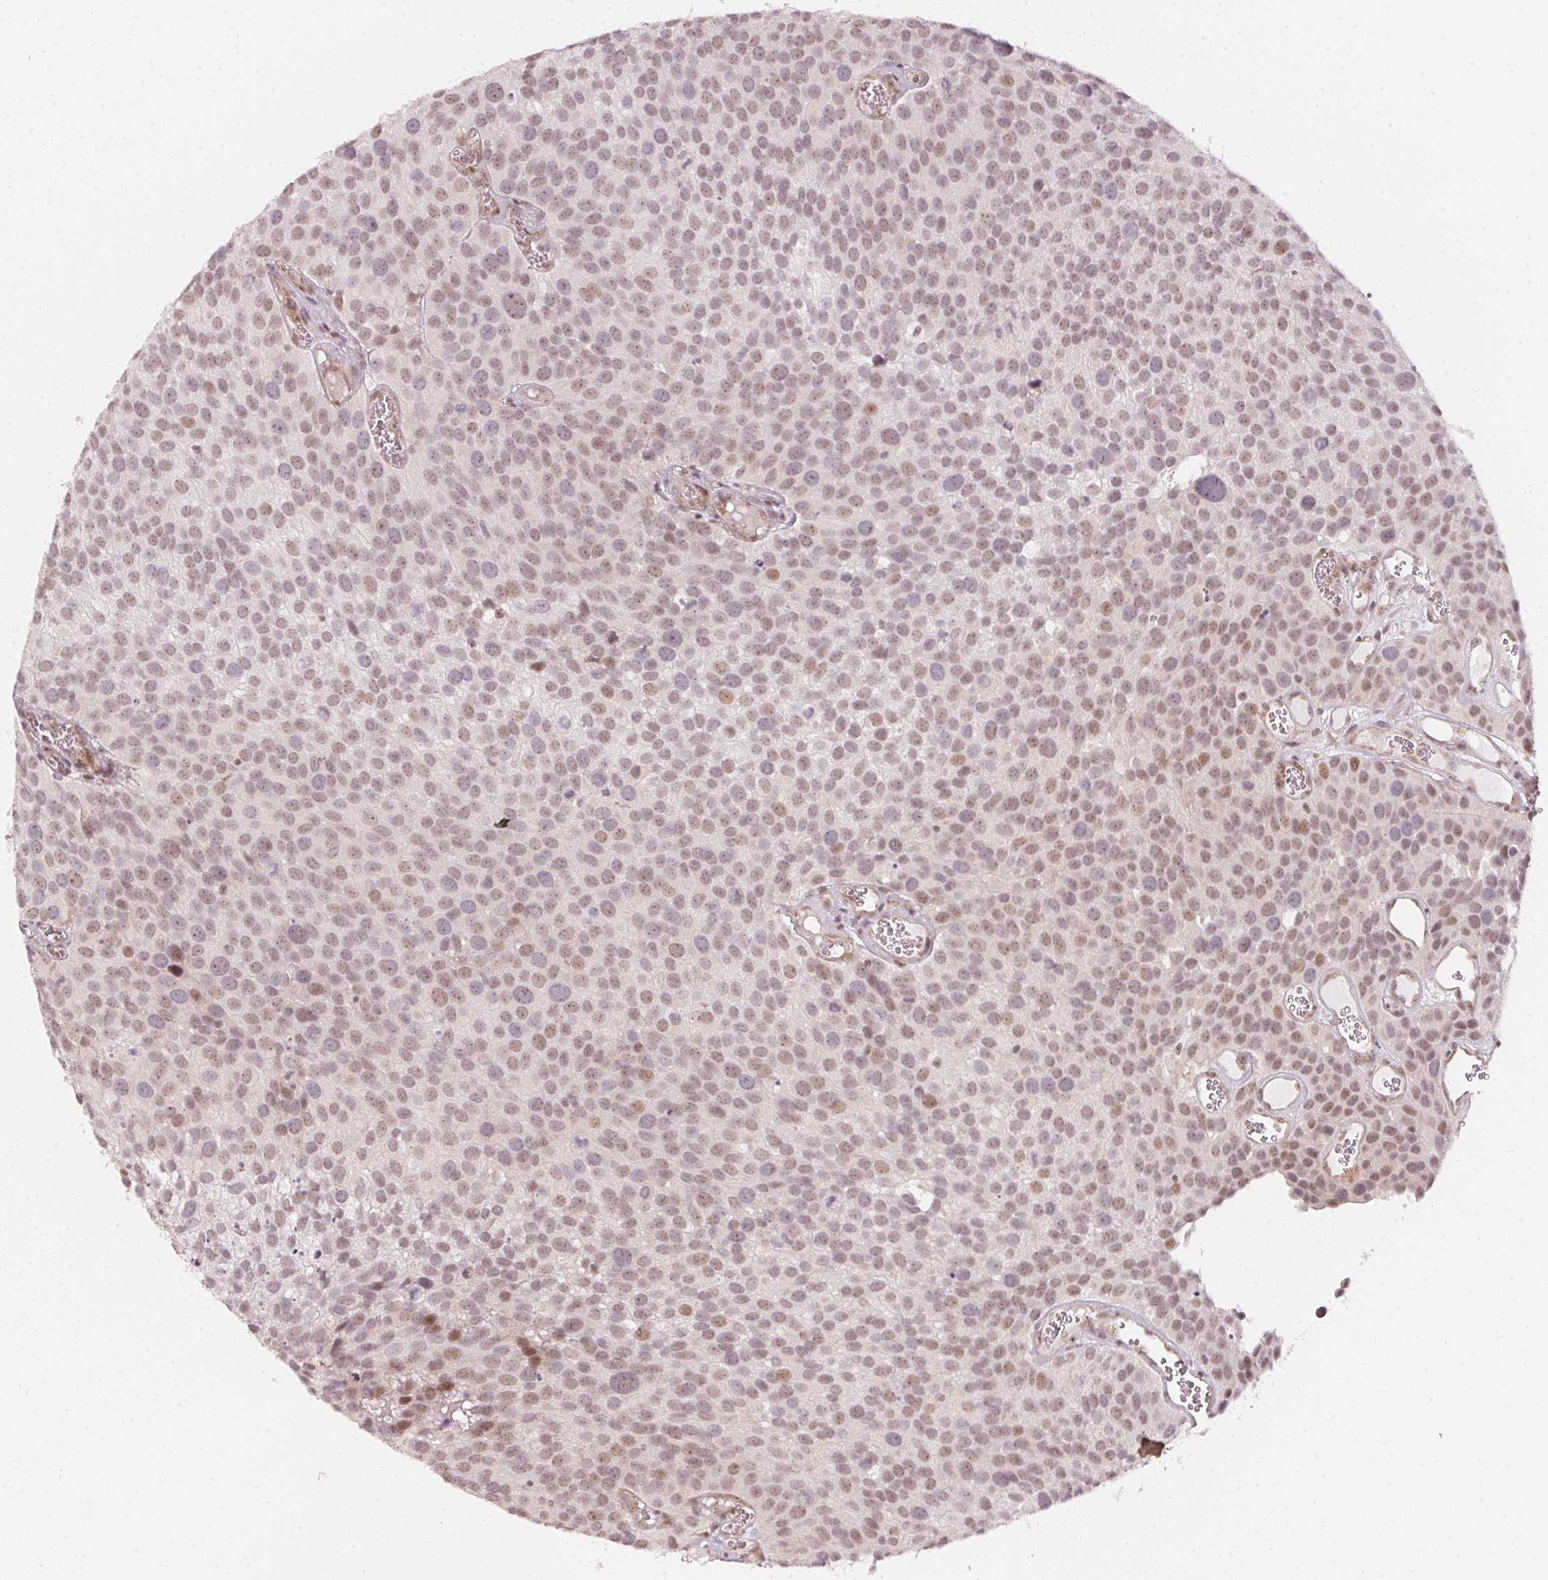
{"staining": {"intensity": "moderate", "quantity": ">75%", "location": "nuclear"}, "tissue": "urothelial cancer", "cell_type": "Tumor cells", "image_type": "cancer", "snomed": [{"axis": "morphology", "description": "Urothelial carcinoma, Low grade"}, {"axis": "topography", "description": "Urinary bladder"}], "caption": "About >75% of tumor cells in urothelial cancer show moderate nuclear protein staining as visualized by brown immunohistochemical staining.", "gene": "KAT6A", "patient": {"sex": "female", "age": 69}}